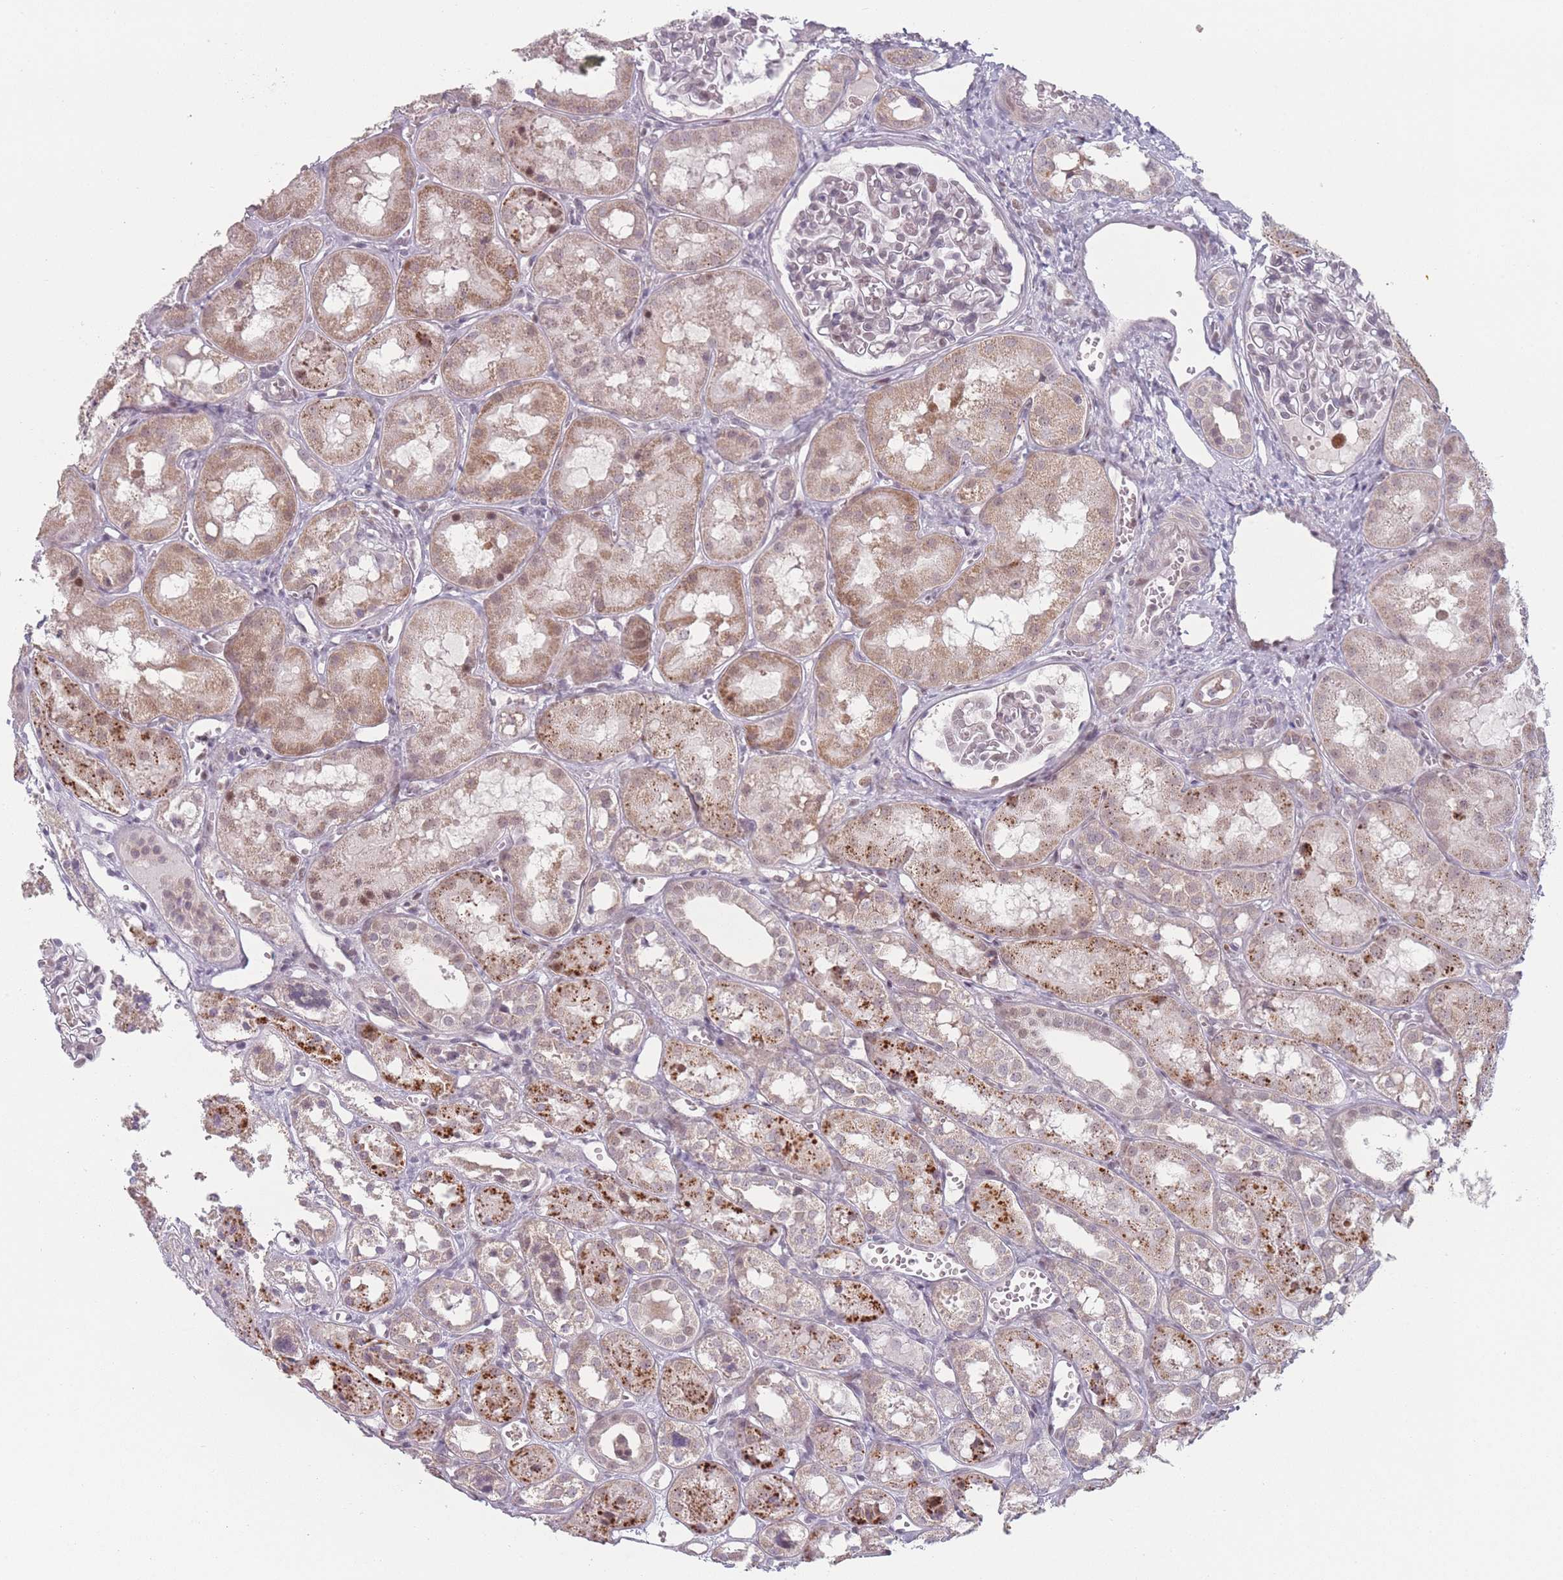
{"staining": {"intensity": "weak", "quantity": "<25%", "location": "nuclear"}, "tissue": "kidney", "cell_type": "Cells in glomeruli", "image_type": "normal", "snomed": [{"axis": "morphology", "description": "Normal tissue, NOS"}, {"axis": "topography", "description": "Kidney"}], "caption": "The histopathology image shows no significant staining in cells in glomeruli of kidney. (Immunohistochemistry, brightfield microscopy, high magnification).", "gene": "OR10C1", "patient": {"sex": "male", "age": 16}}